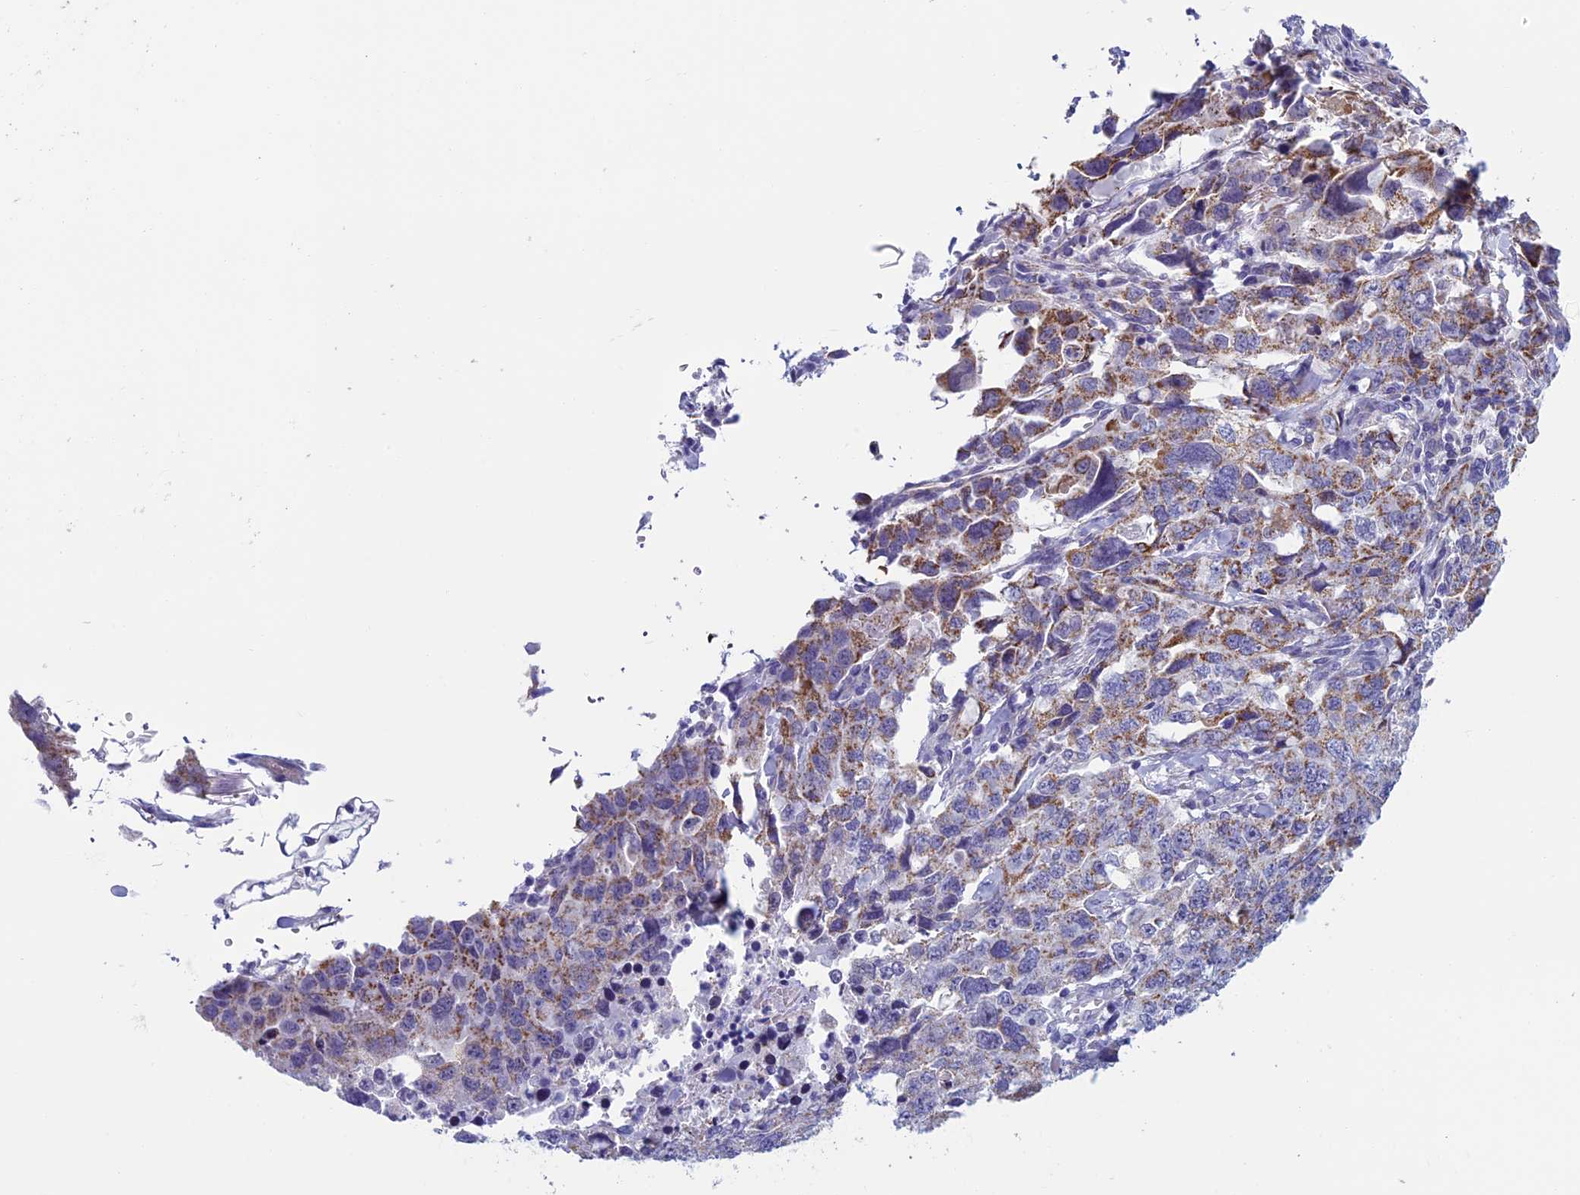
{"staining": {"intensity": "moderate", "quantity": ">75%", "location": "cytoplasmic/membranous"}, "tissue": "lung cancer", "cell_type": "Tumor cells", "image_type": "cancer", "snomed": [{"axis": "morphology", "description": "Adenocarcinoma, NOS"}, {"axis": "topography", "description": "Lung"}], "caption": "Protein analysis of adenocarcinoma (lung) tissue shows moderate cytoplasmic/membranous expression in approximately >75% of tumor cells. The protein of interest is shown in brown color, while the nuclei are stained blue.", "gene": "MFSD12", "patient": {"sex": "female", "age": 51}}